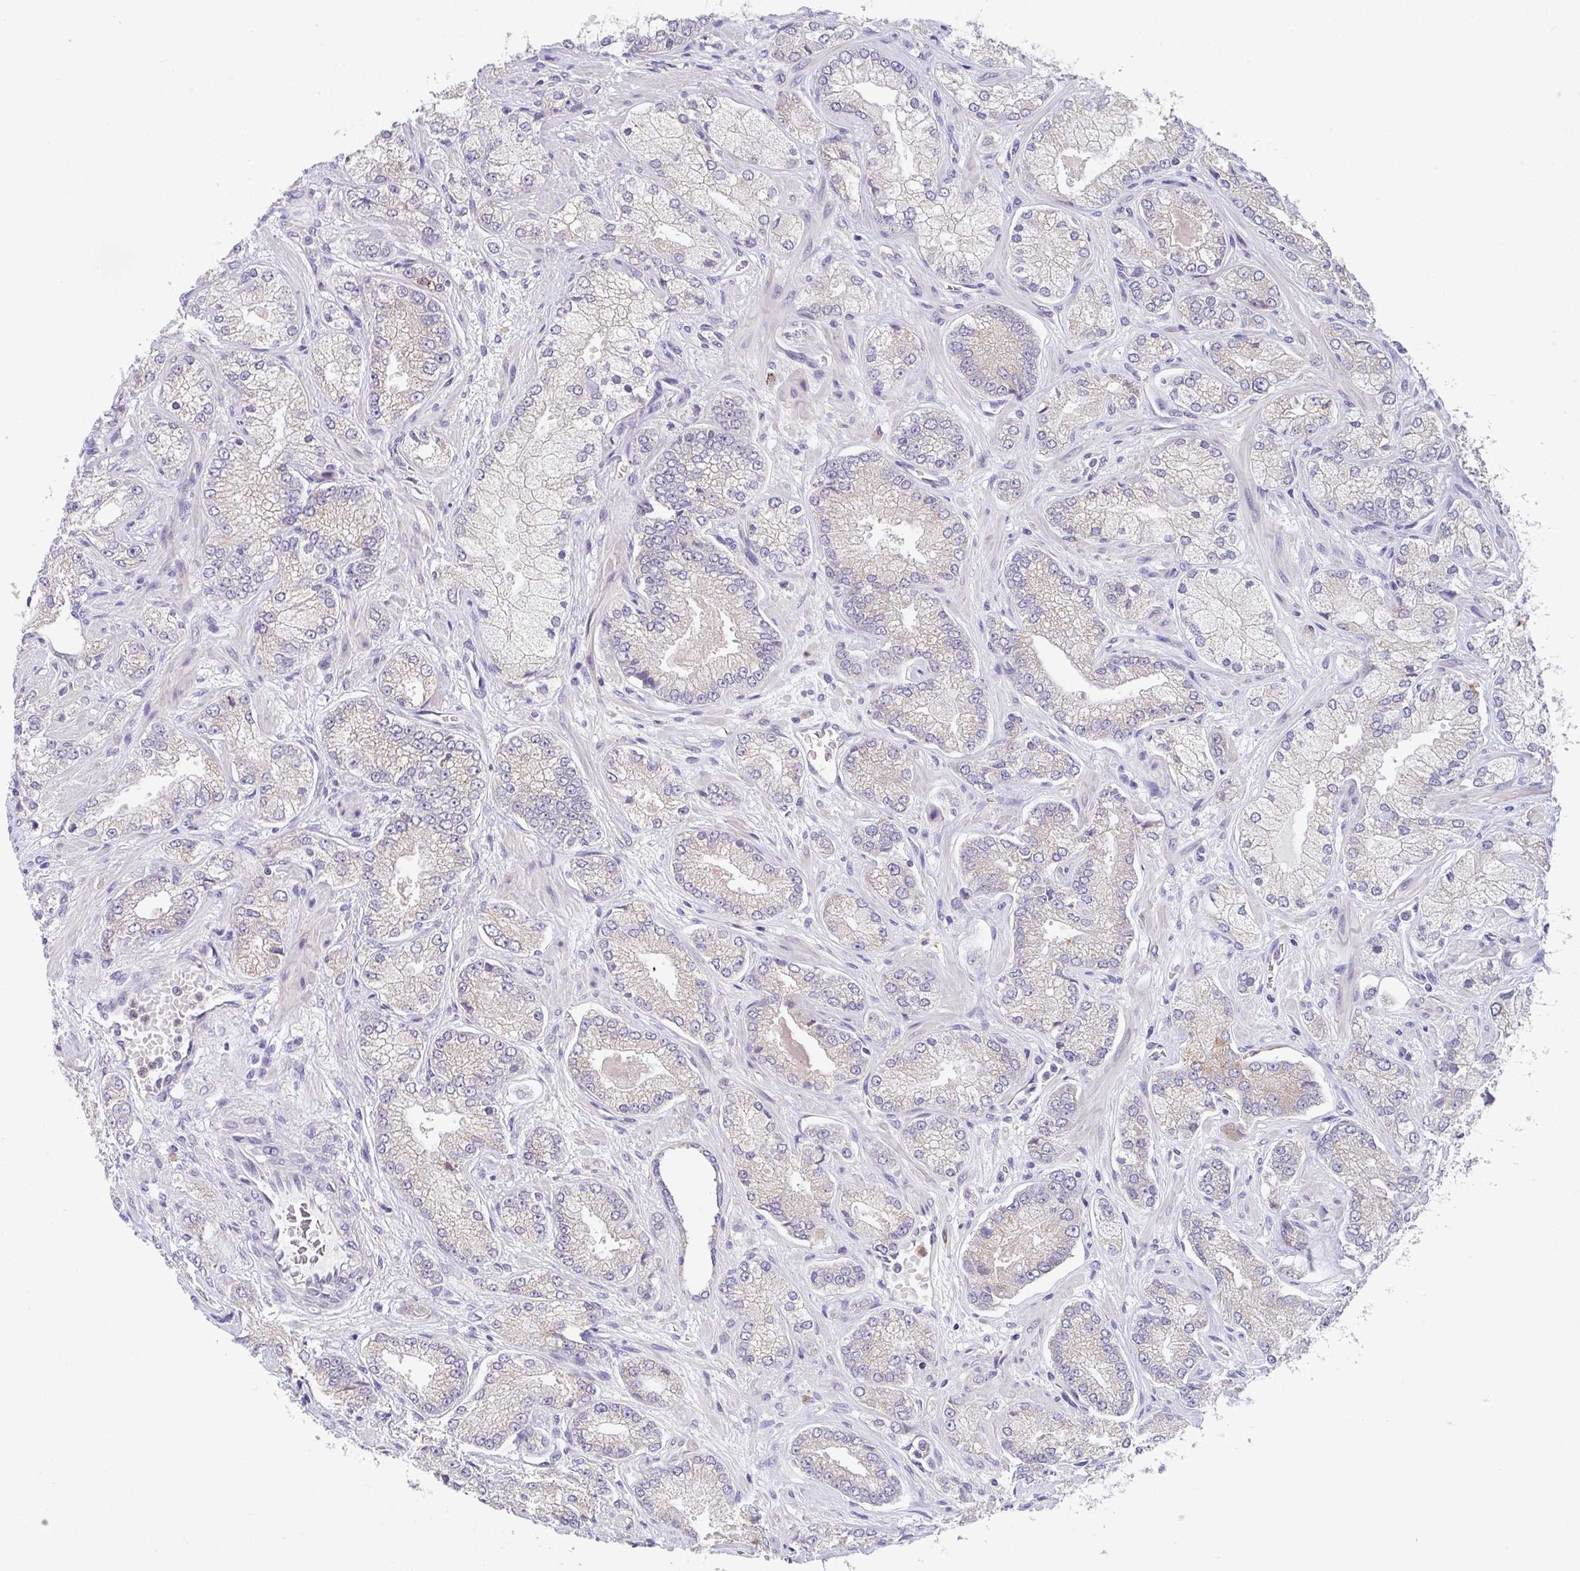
{"staining": {"intensity": "negative", "quantity": "none", "location": "none"}, "tissue": "prostate cancer", "cell_type": "Tumor cells", "image_type": "cancer", "snomed": [{"axis": "morphology", "description": "Normal tissue, NOS"}, {"axis": "morphology", "description": "Adenocarcinoma, High grade"}, {"axis": "topography", "description": "Prostate"}, {"axis": "topography", "description": "Peripheral nerve tissue"}], "caption": "Immunohistochemical staining of human prostate adenocarcinoma (high-grade) reveals no significant expression in tumor cells. Nuclei are stained in blue.", "gene": "TSPAN31", "patient": {"sex": "male", "age": 68}}